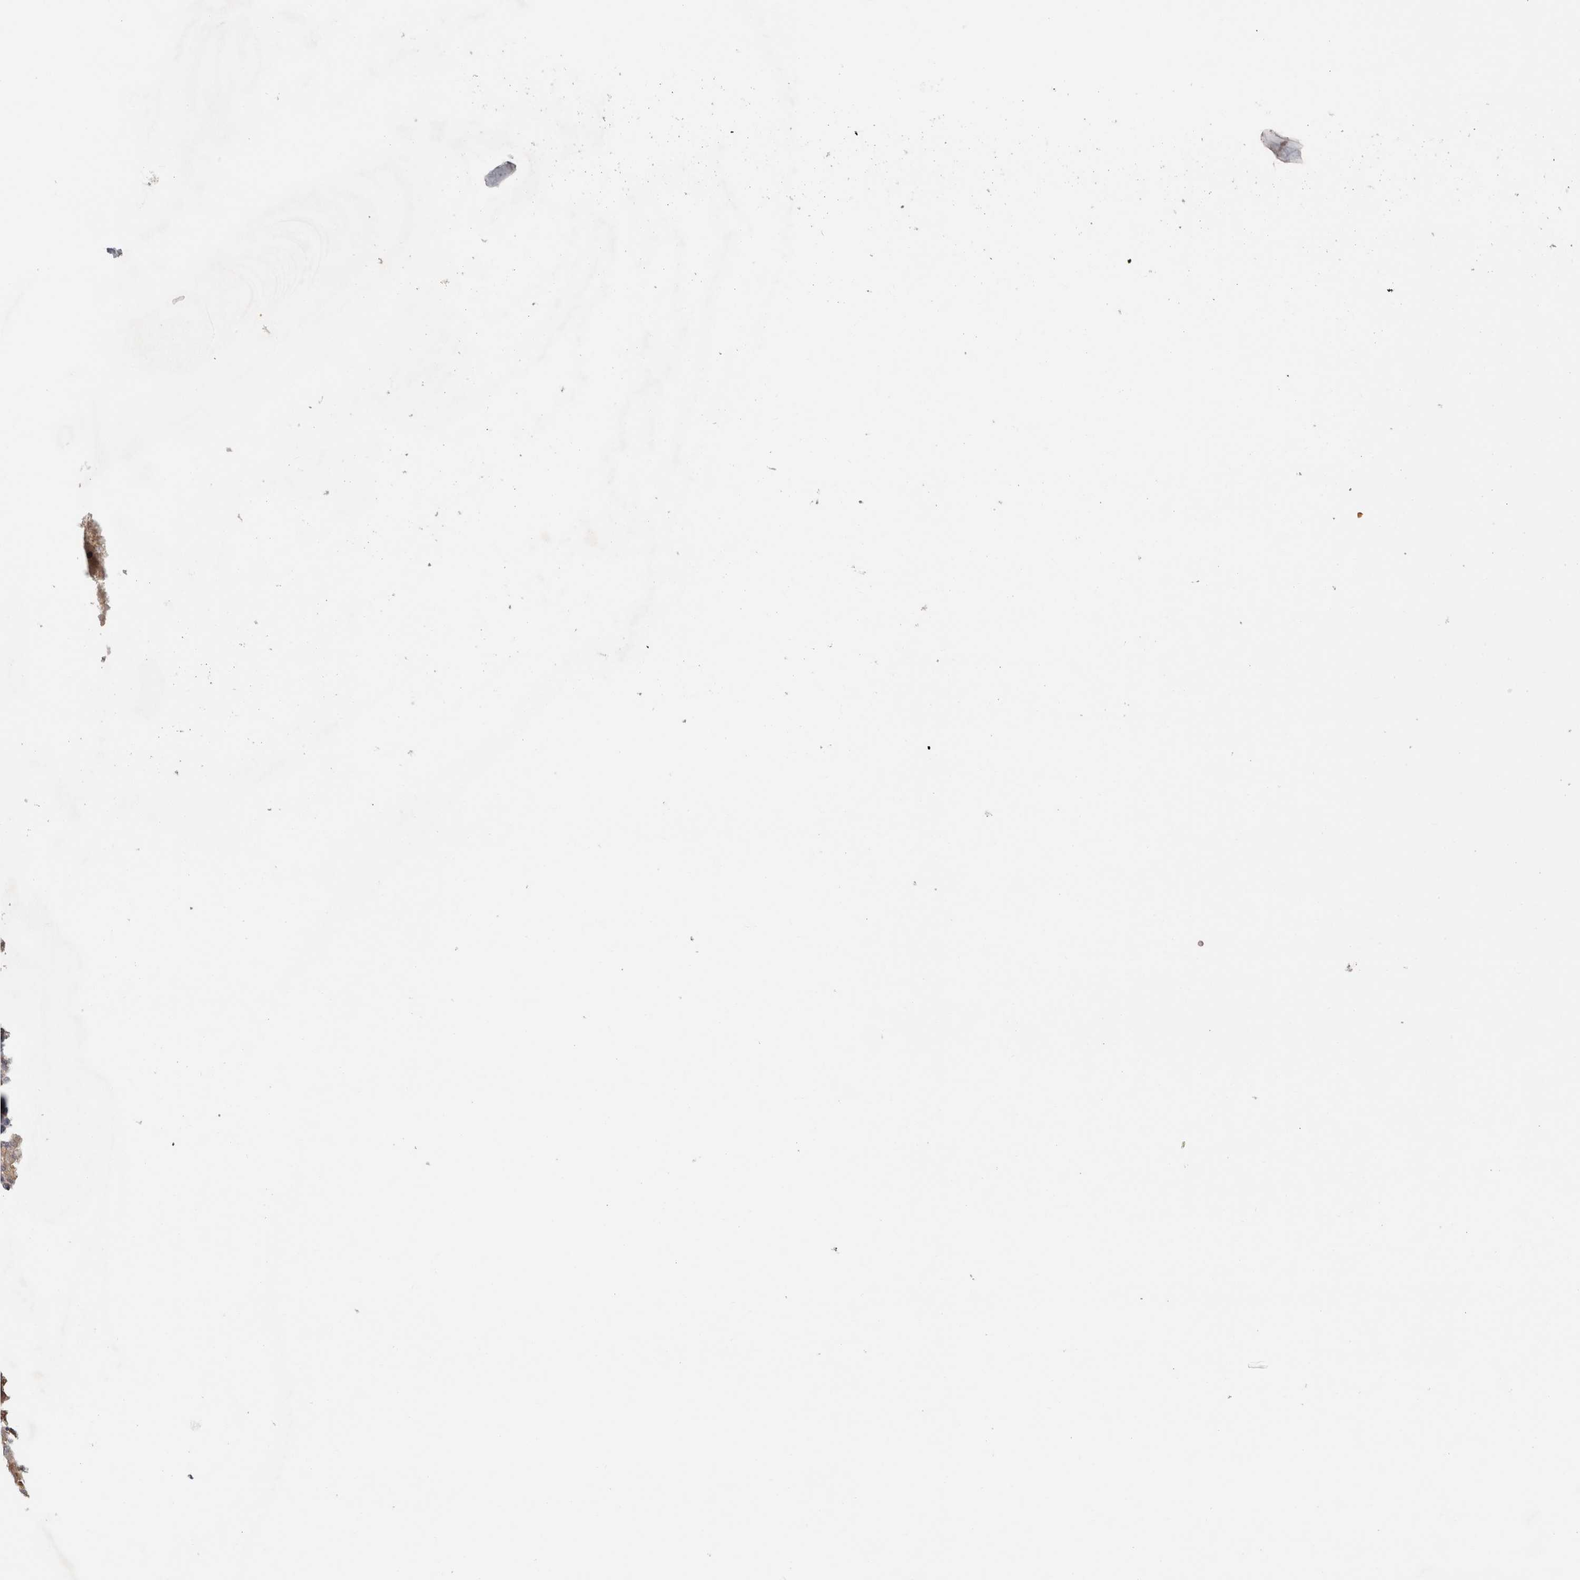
{"staining": {"intensity": "moderate", "quantity": ">75%", "location": "cytoplasmic/membranous"}, "tissue": "pancreatic cancer", "cell_type": "Tumor cells", "image_type": "cancer", "snomed": [{"axis": "morphology", "description": "Adenocarcinoma, NOS"}, {"axis": "topography", "description": "Pancreas"}], "caption": "An image showing moderate cytoplasmic/membranous staining in about >75% of tumor cells in adenocarcinoma (pancreatic), as visualized by brown immunohistochemical staining.", "gene": "PIGP", "patient": {"sex": "female", "age": 61}}